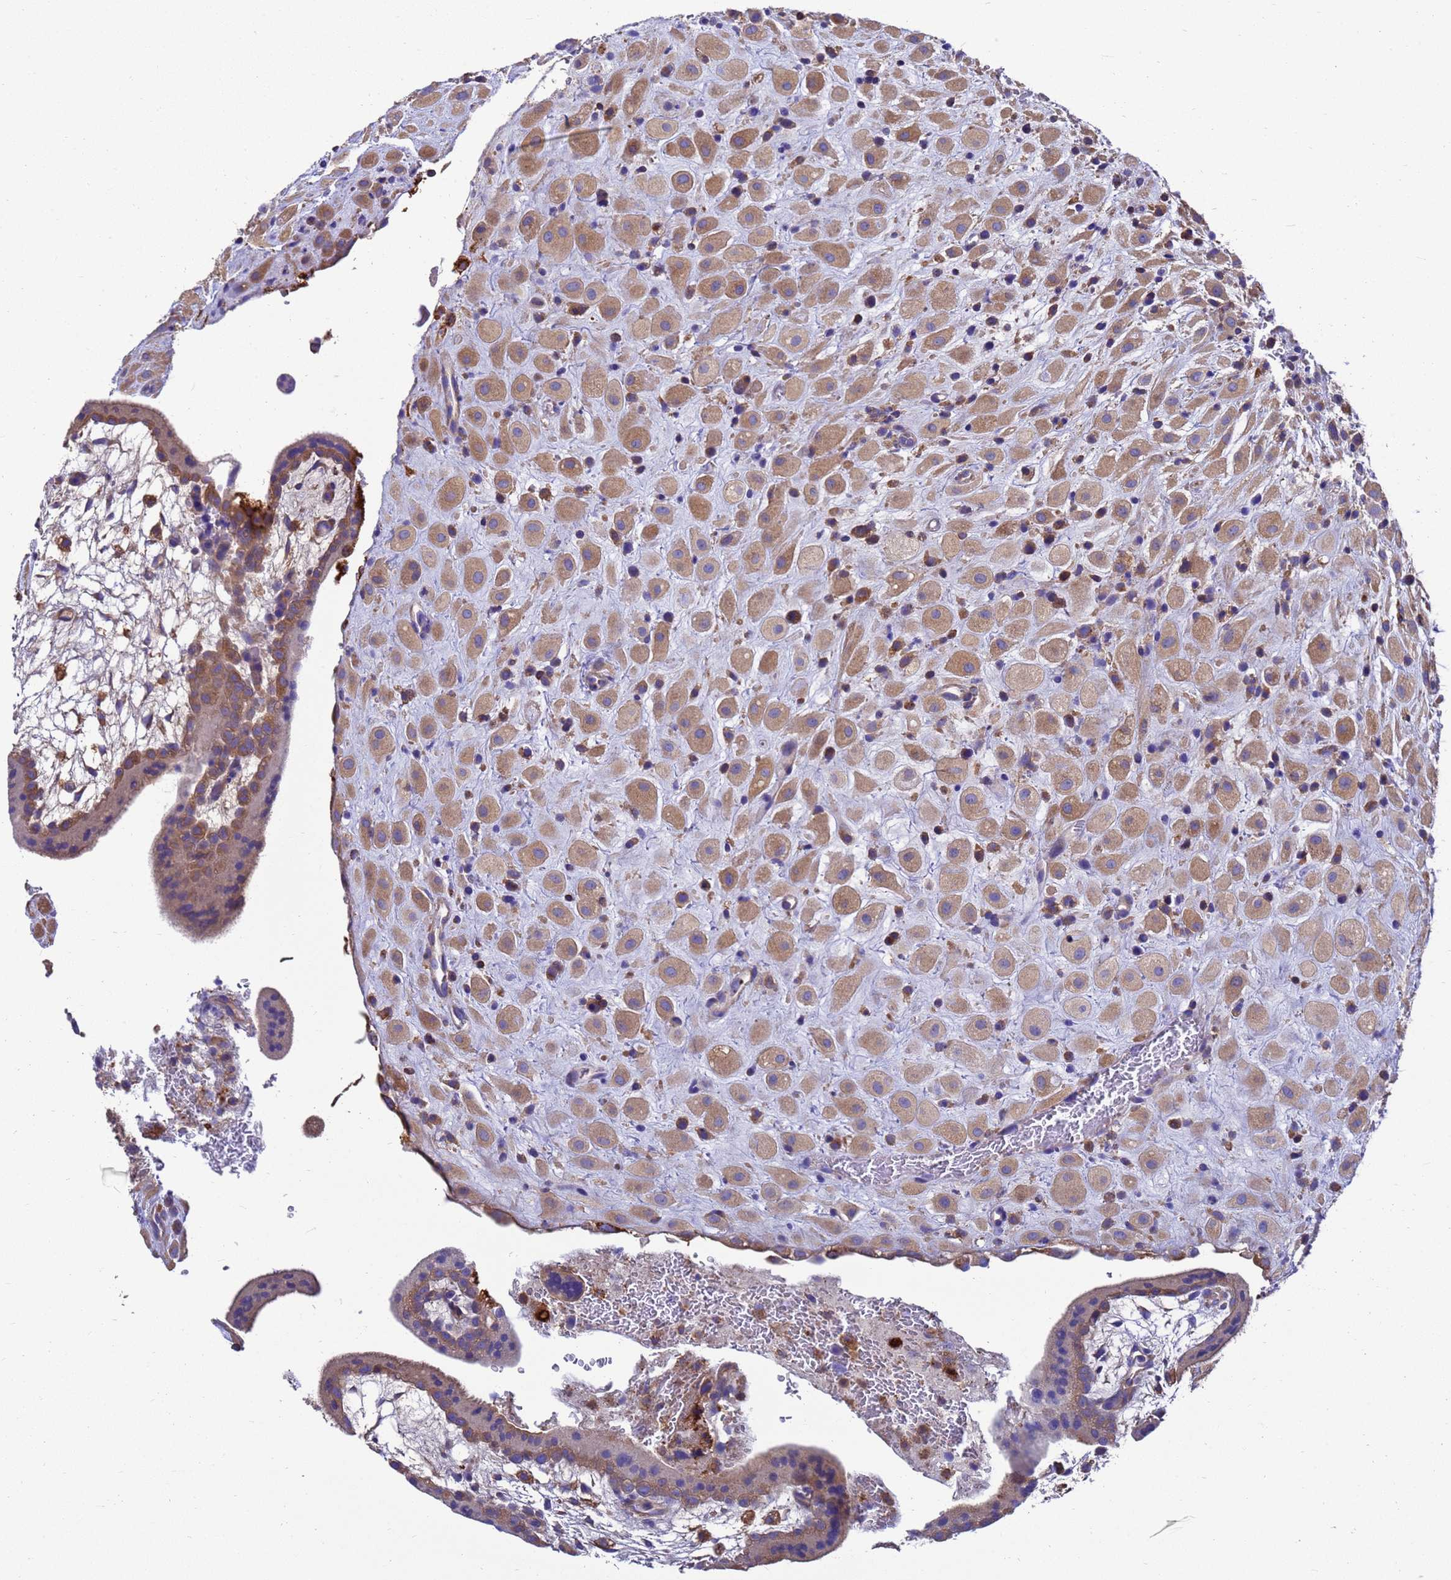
{"staining": {"intensity": "moderate", "quantity": ">75%", "location": "cytoplasmic/membranous"}, "tissue": "placenta", "cell_type": "Decidual cells", "image_type": "normal", "snomed": [{"axis": "morphology", "description": "Normal tissue, NOS"}, {"axis": "topography", "description": "Placenta"}], "caption": "Normal placenta shows moderate cytoplasmic/membranous positivity in about >75% of decidual cells.", "gene": "ZNF235", "patient": {"sex": "female", "age": 35}}